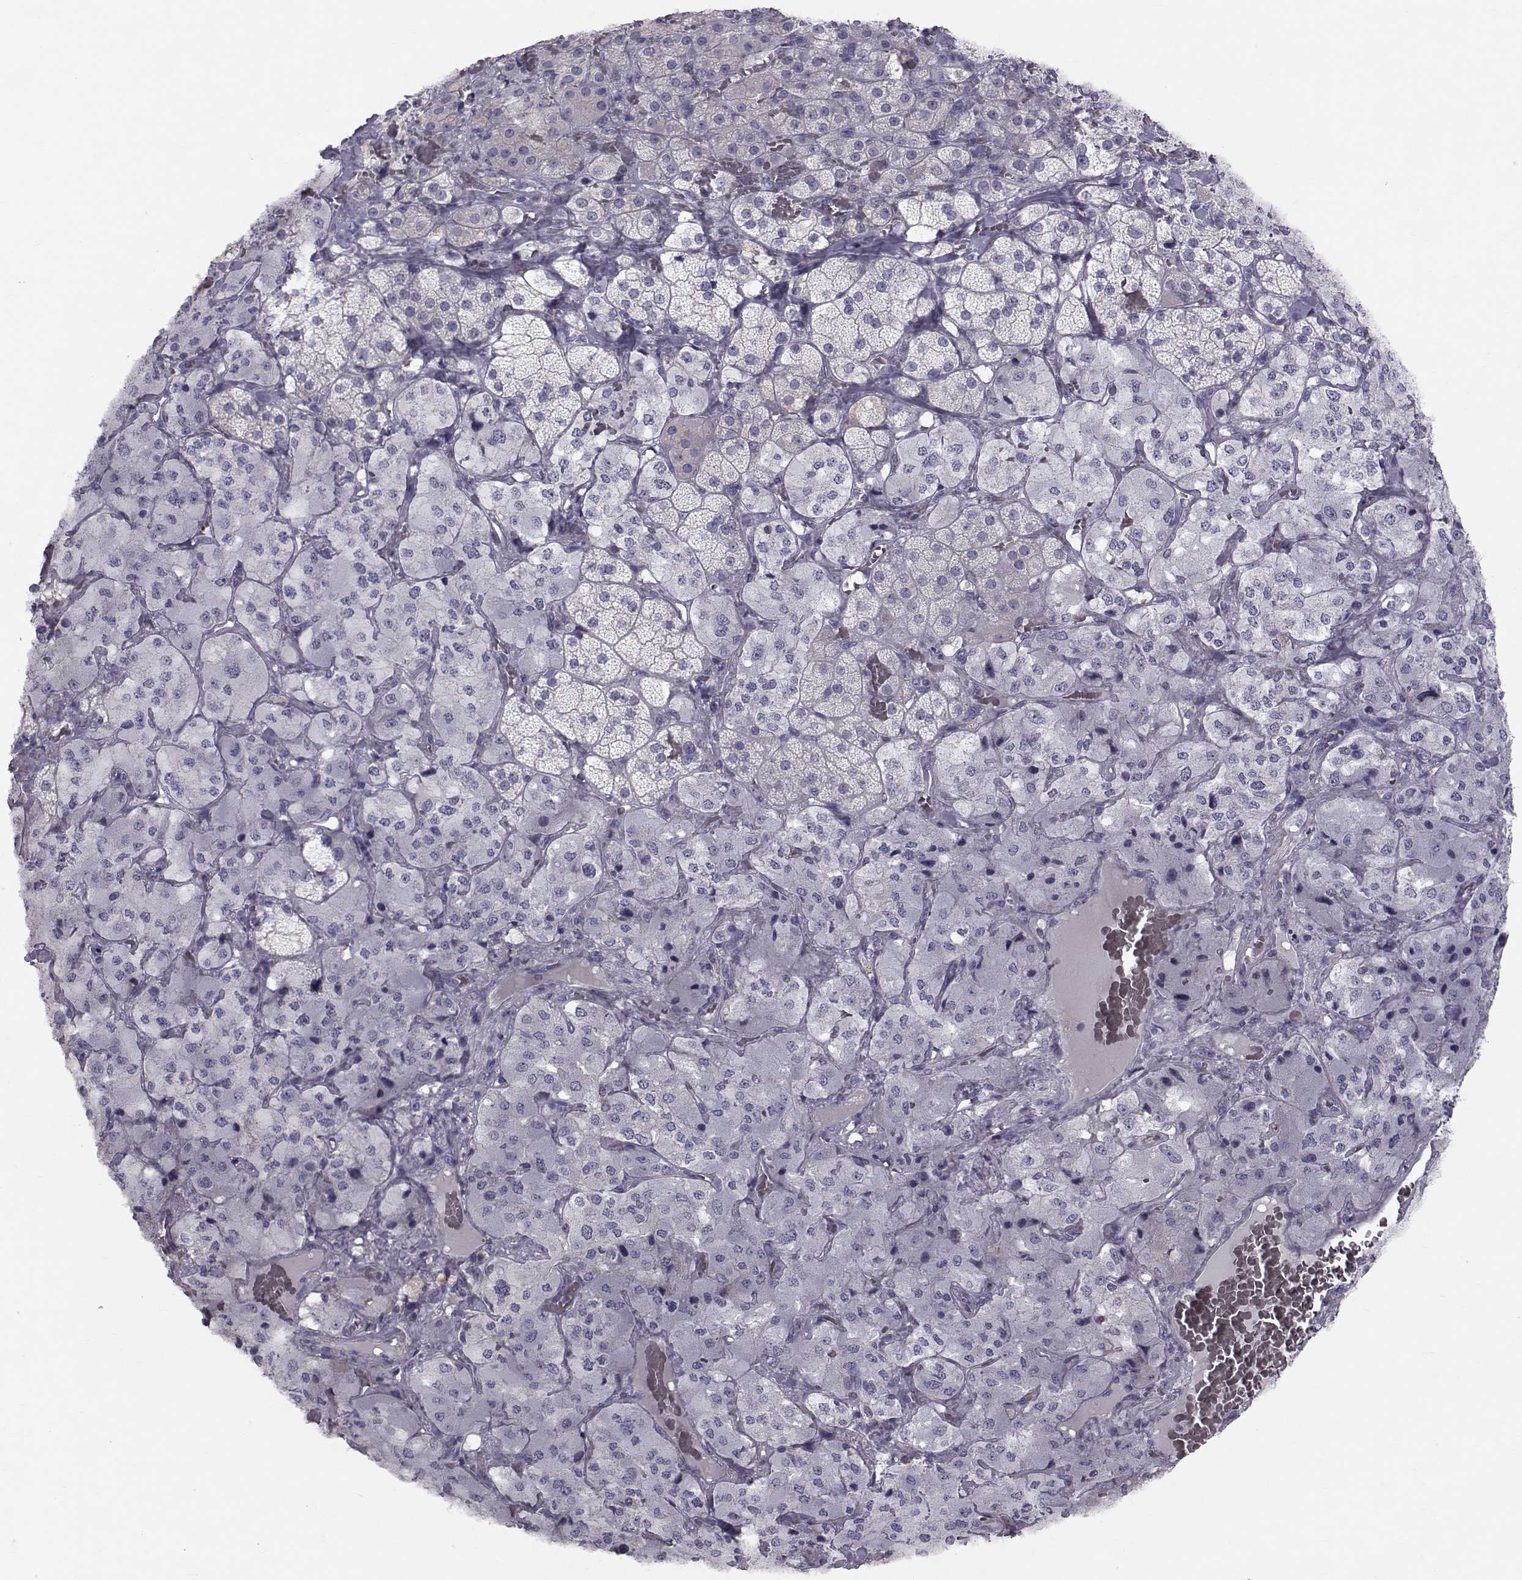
{"staining": {"intensity": "negative", "quantity": "none", "location": "none"}, "tissue": "adrenal gland", "cell_type": "Glandular cells", "image_type": "normal", "snomed": [{"axis": "morphology", "description": "Normal tissue, NOS"}, {"axis": "topography", "description": "Adrenal gland"}], "caption": "The micrograph shows no staining of glandular cells in benign adrenal gland. The staining was performed using DAB (3,3'-diaminobenzidine) to visualize the protein expression in brown, while the nuclei were stained in blue with hematoxylin (Magnification: 20x).", "gene": "GARIN3", "patient": {"sex": "male", "age": 57}}